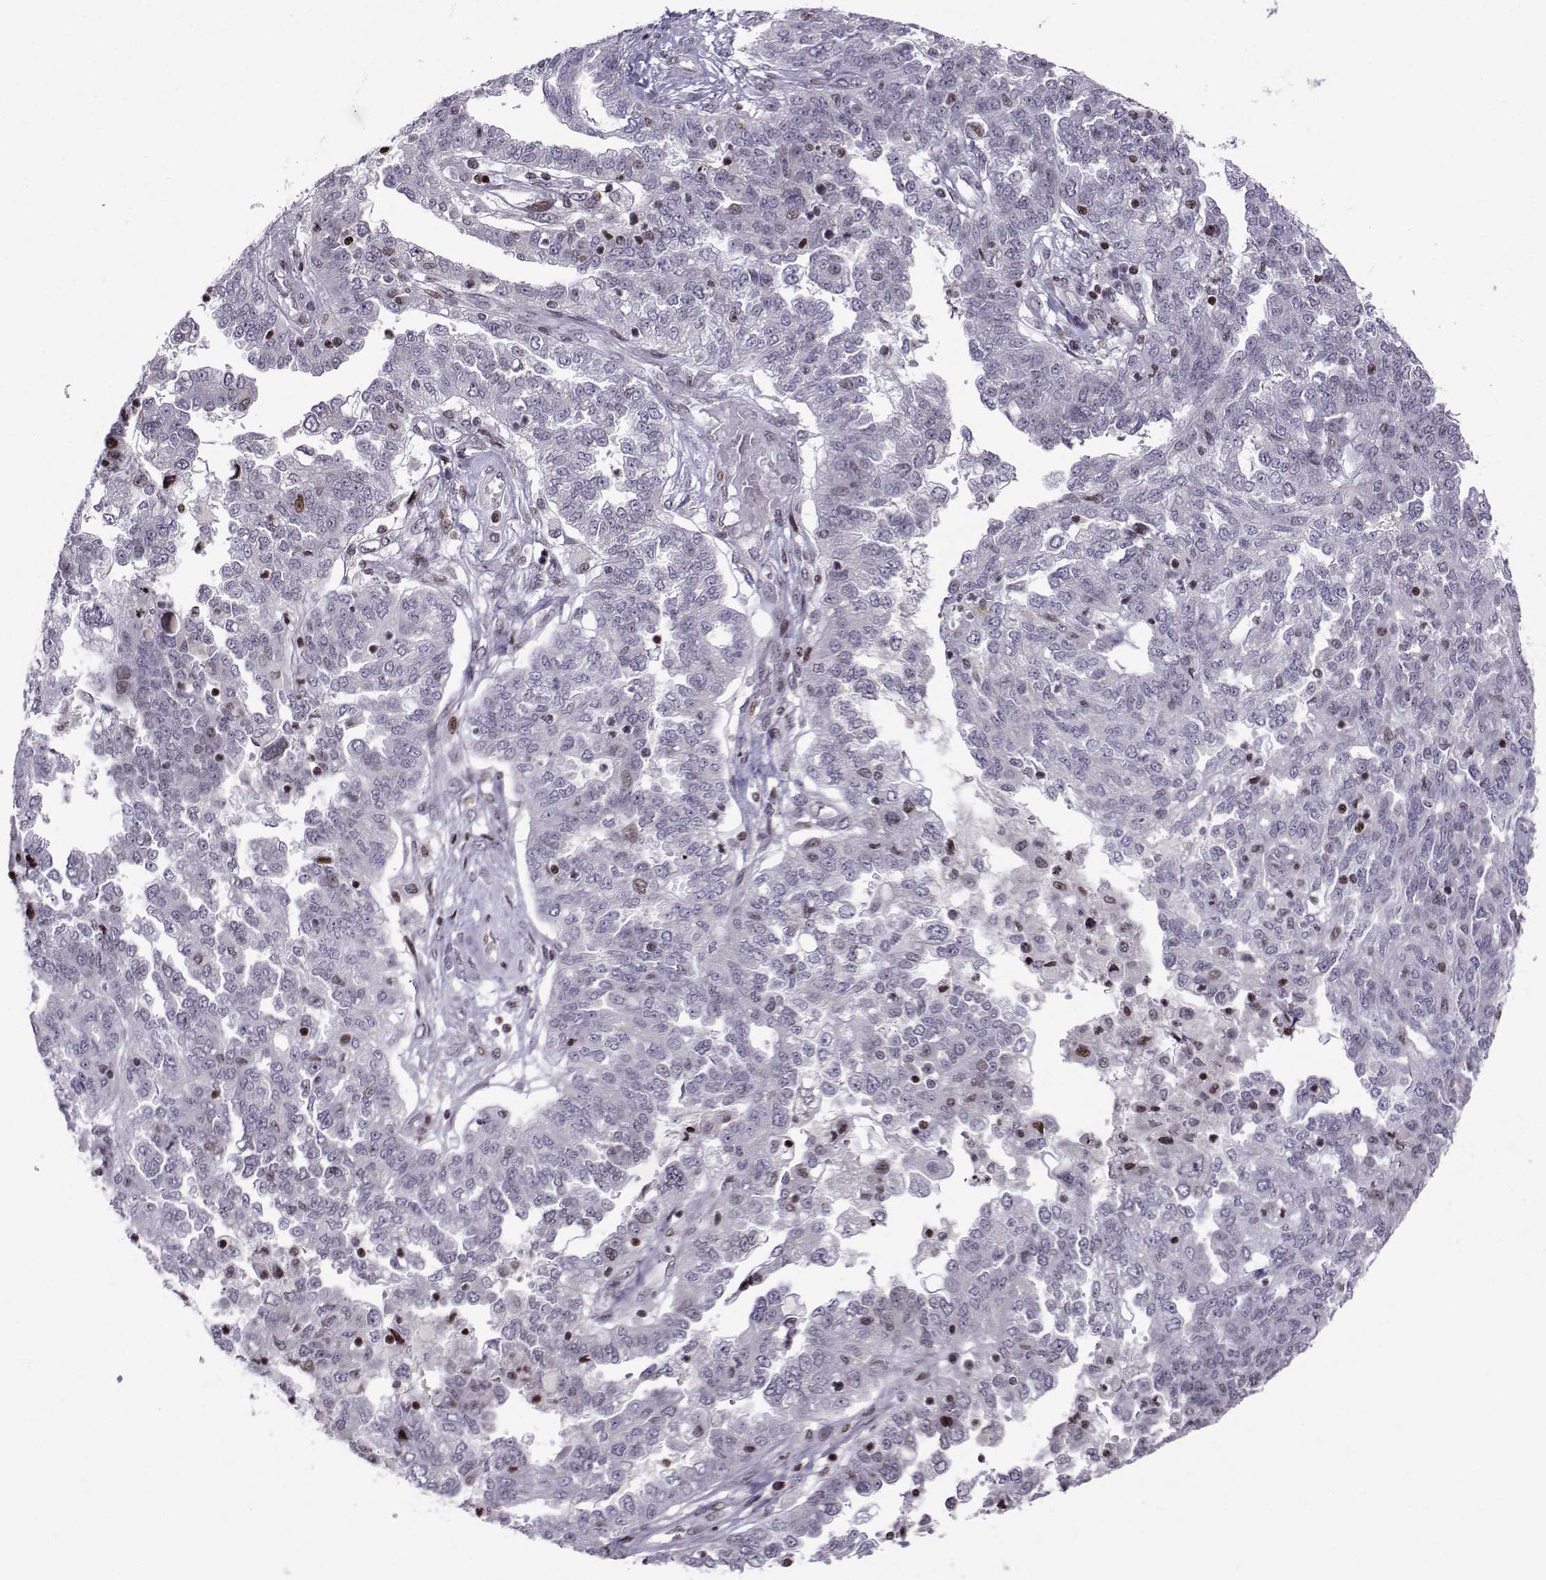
{"staining": {"intensity": "weak", "quantity": "<25%", "location": "nuclear"}, "tissue": "ovarian cancer", "cell_type": "Tumor cells", "image_type": "cancer", "snomed": [{"axis": "morphology", "description": "Cystadenocarcinoma, serous, NOS"}, {"axis": "topography", "description": "Ovary"}], "caption": "Immunohistochemistry photomicrograph of neoplastic tissue: human ovarian cancer (serous cystadenocarcinoma) stained with DAB reveals no significant protein staining in tumor cells.", "gene": "ZNF19", "patient": {"sex": "female", "age": 67}}